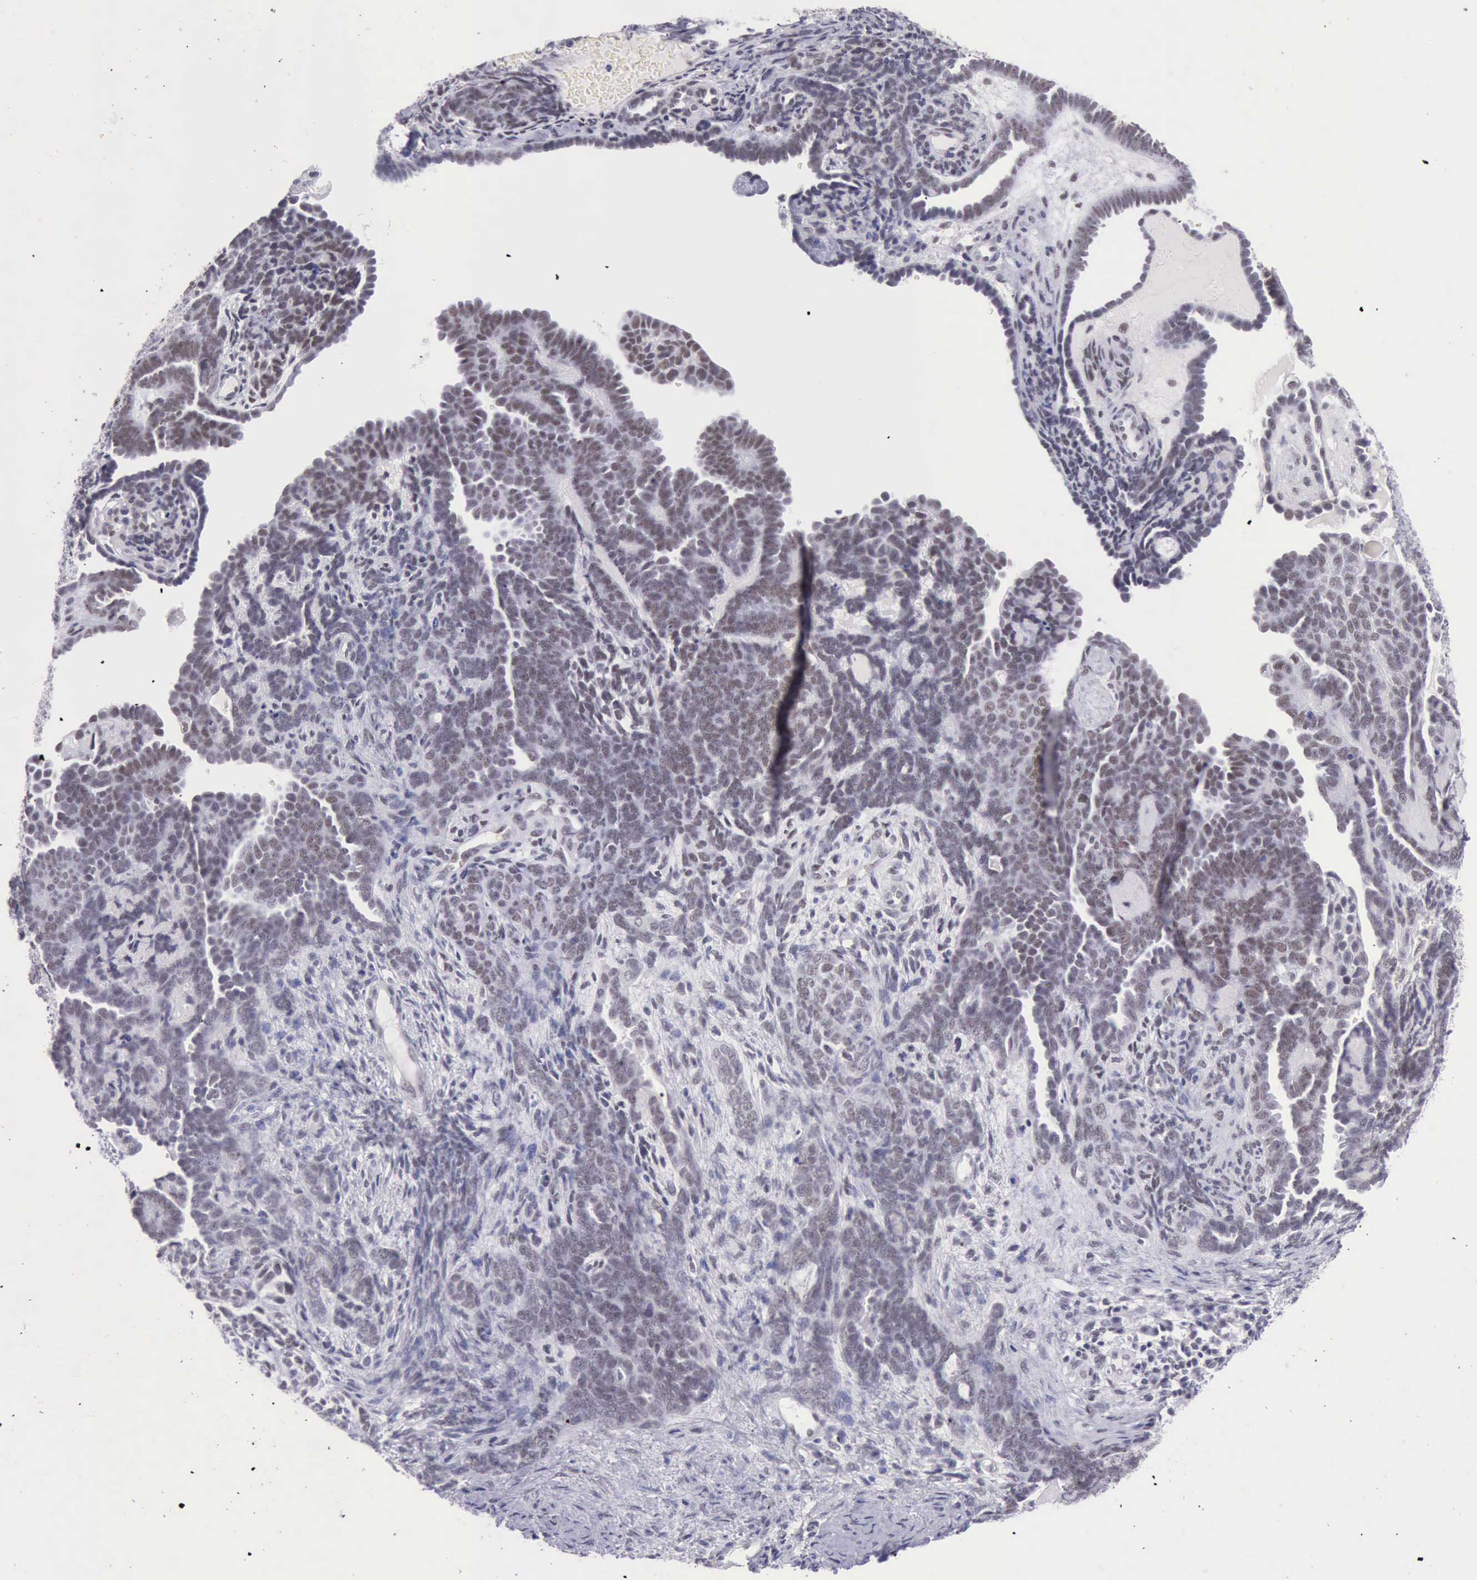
{"staining": {"intensity": "weak", "quantity": "25%-75%", "location": "nuclear"}, "tissue": "endometrial cancer", "cell_type": "Tumor cells", "image_type": "cancer", "snomed": [{"axis": "morphology", "description": "Neoplasm, malignant, NOS"}, {"axis": "topography", "description": "Endometrium"}], "caption": "Human endometrial malignant neoplasm stained with a protein marker shows weak staining in tumor cells.", "gene": "EP300", "patient": {"sex": "female", "age": 74}}